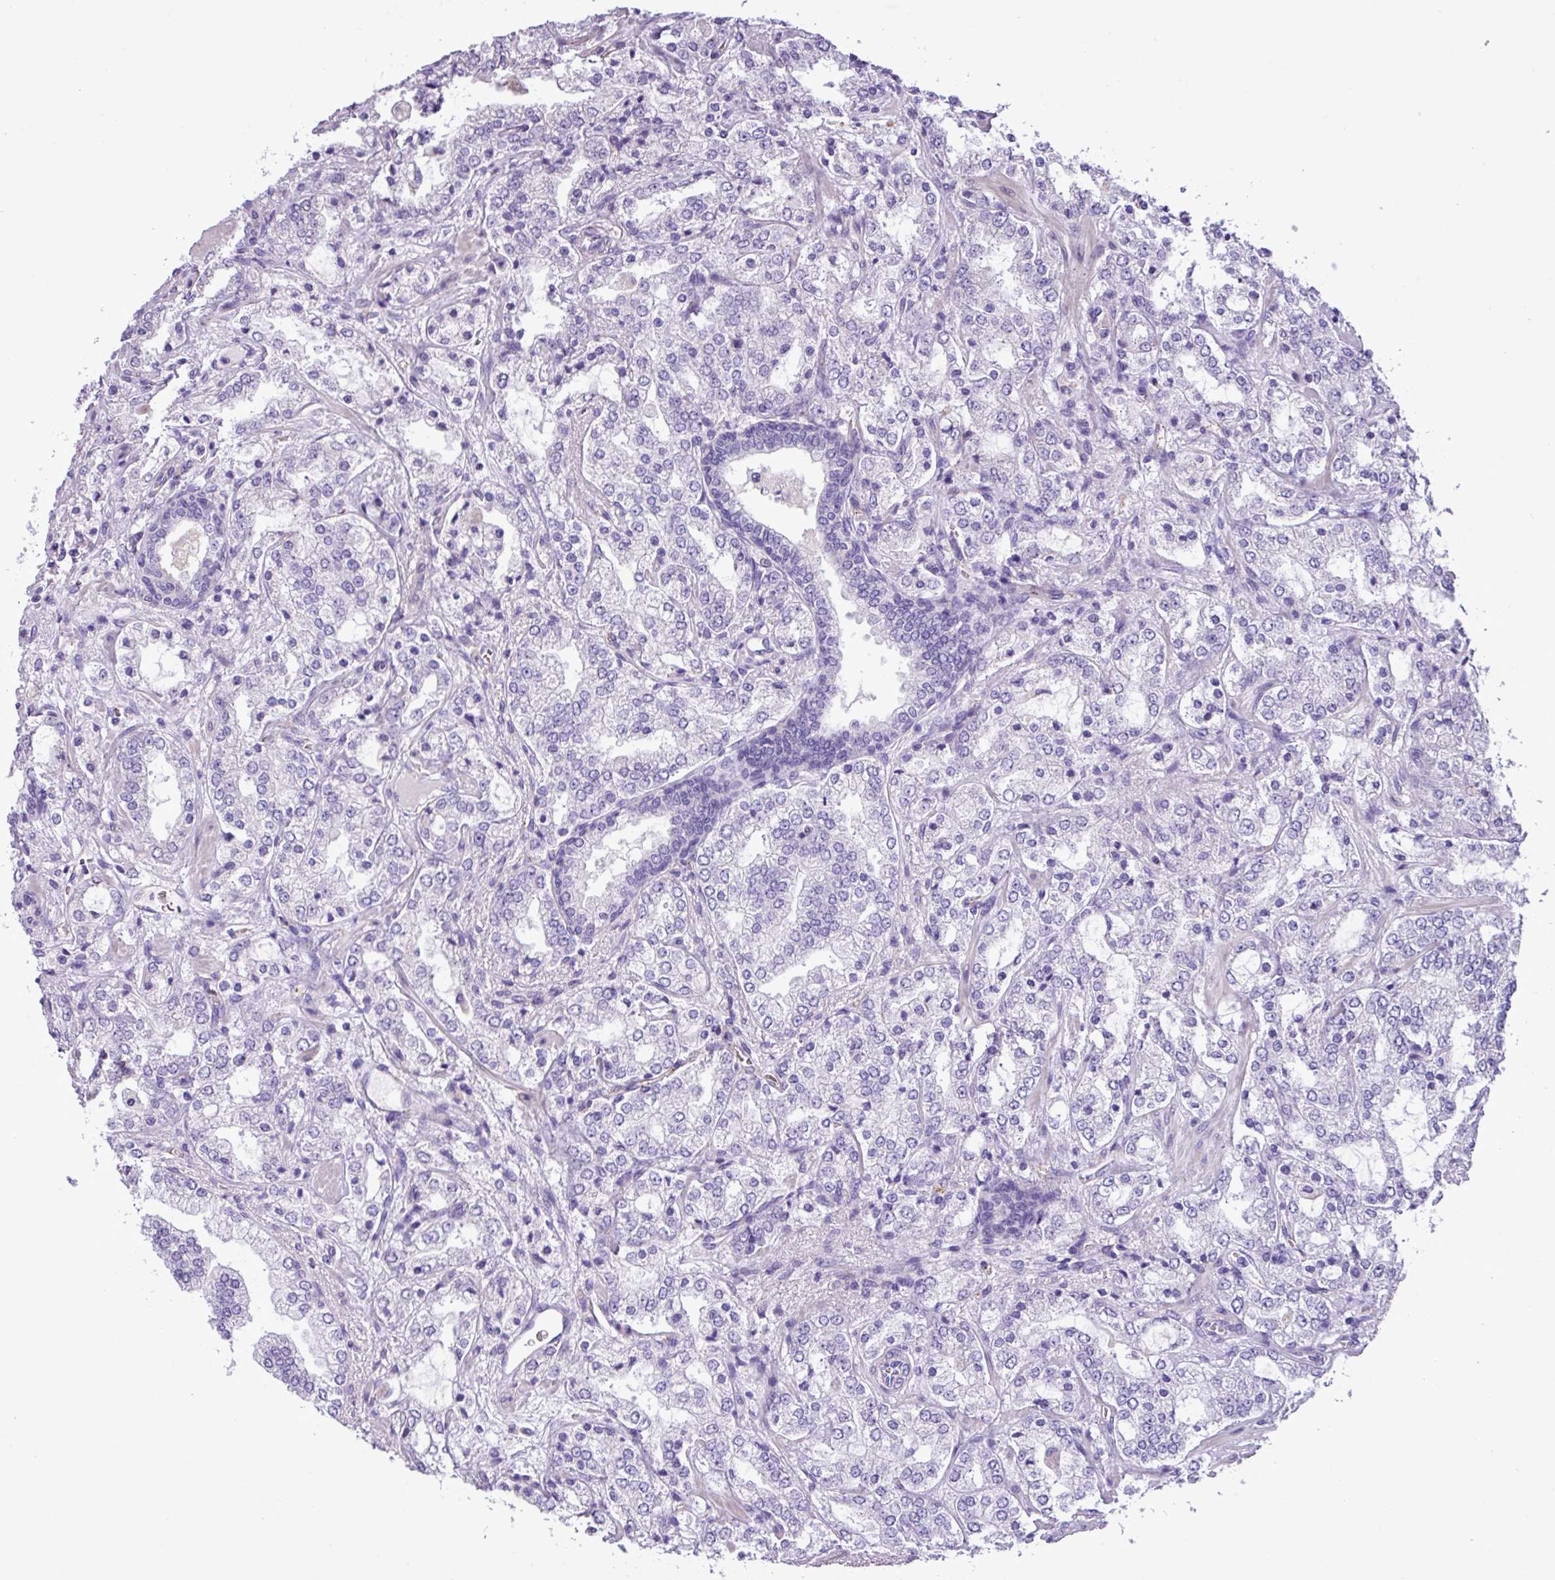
{"staining": {"intensity": "negative", "quantity": "none", "location": "none"}, "tissue": "prostate cancer", "cell_type": "Tumor cells", "image_type": "cancer", "snomed": [{"axis": "morphology", "description": "Adenocarcinoma, High grade"}, {"axis": "topography", "description": "Prostate"}], "caption": "Immunohistochemical staining of human prostate cancer displays no significant positivity in tumor cells. The staining is performed using DAB (3,3'-diaminobenzidine) brown chromogen with nuclei counter-stained in using hematoxylin.", "gene": "CD248", "patient": {"sex": "male", "age": 64}}